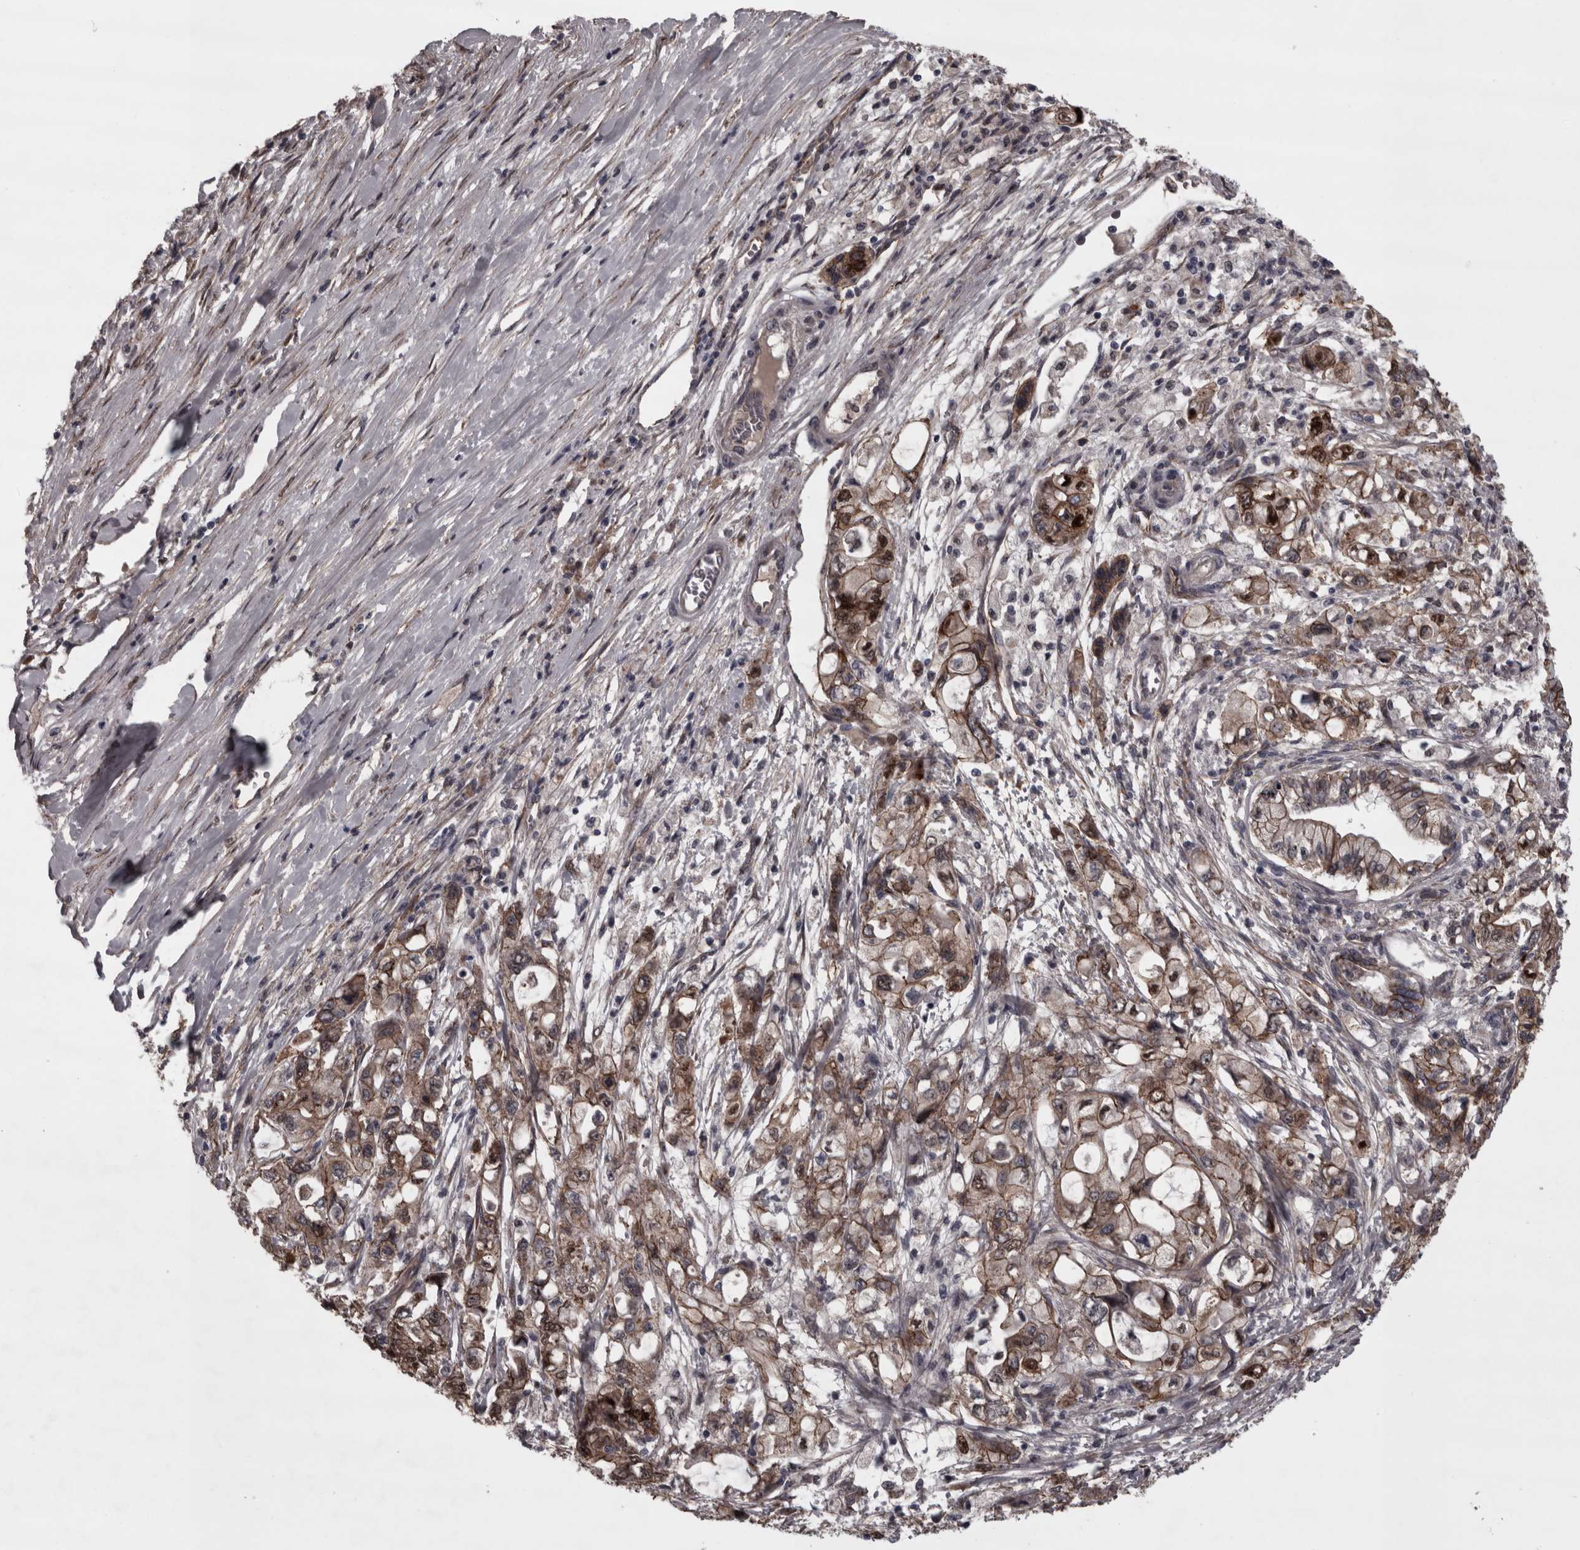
{"staining": {"intensity": "moderate", "quantity": "<25%", "location": "cytoplasmic/membranous,nuclear"}, "tissue": "pancreatic cancer", "cell_type": "Tumor cells", "image_type": "cancer", "snomed": [{"axis": "morphology", "description": "Adenocarcinoma, NOS"}, {"axis": "topography", "description": "Pancreas"}], "caption": "Immunohistochemical staining of pancreatic cancer displays low levels of moderate cytoplasmic/membranous and nuclear protein staining in about <25% of tumor cells. (brown staining indicates protein expression, while blue staining denotes nuclei).", "gene": "PCDH17", "patient": {"sex": "male", "age": 79}}